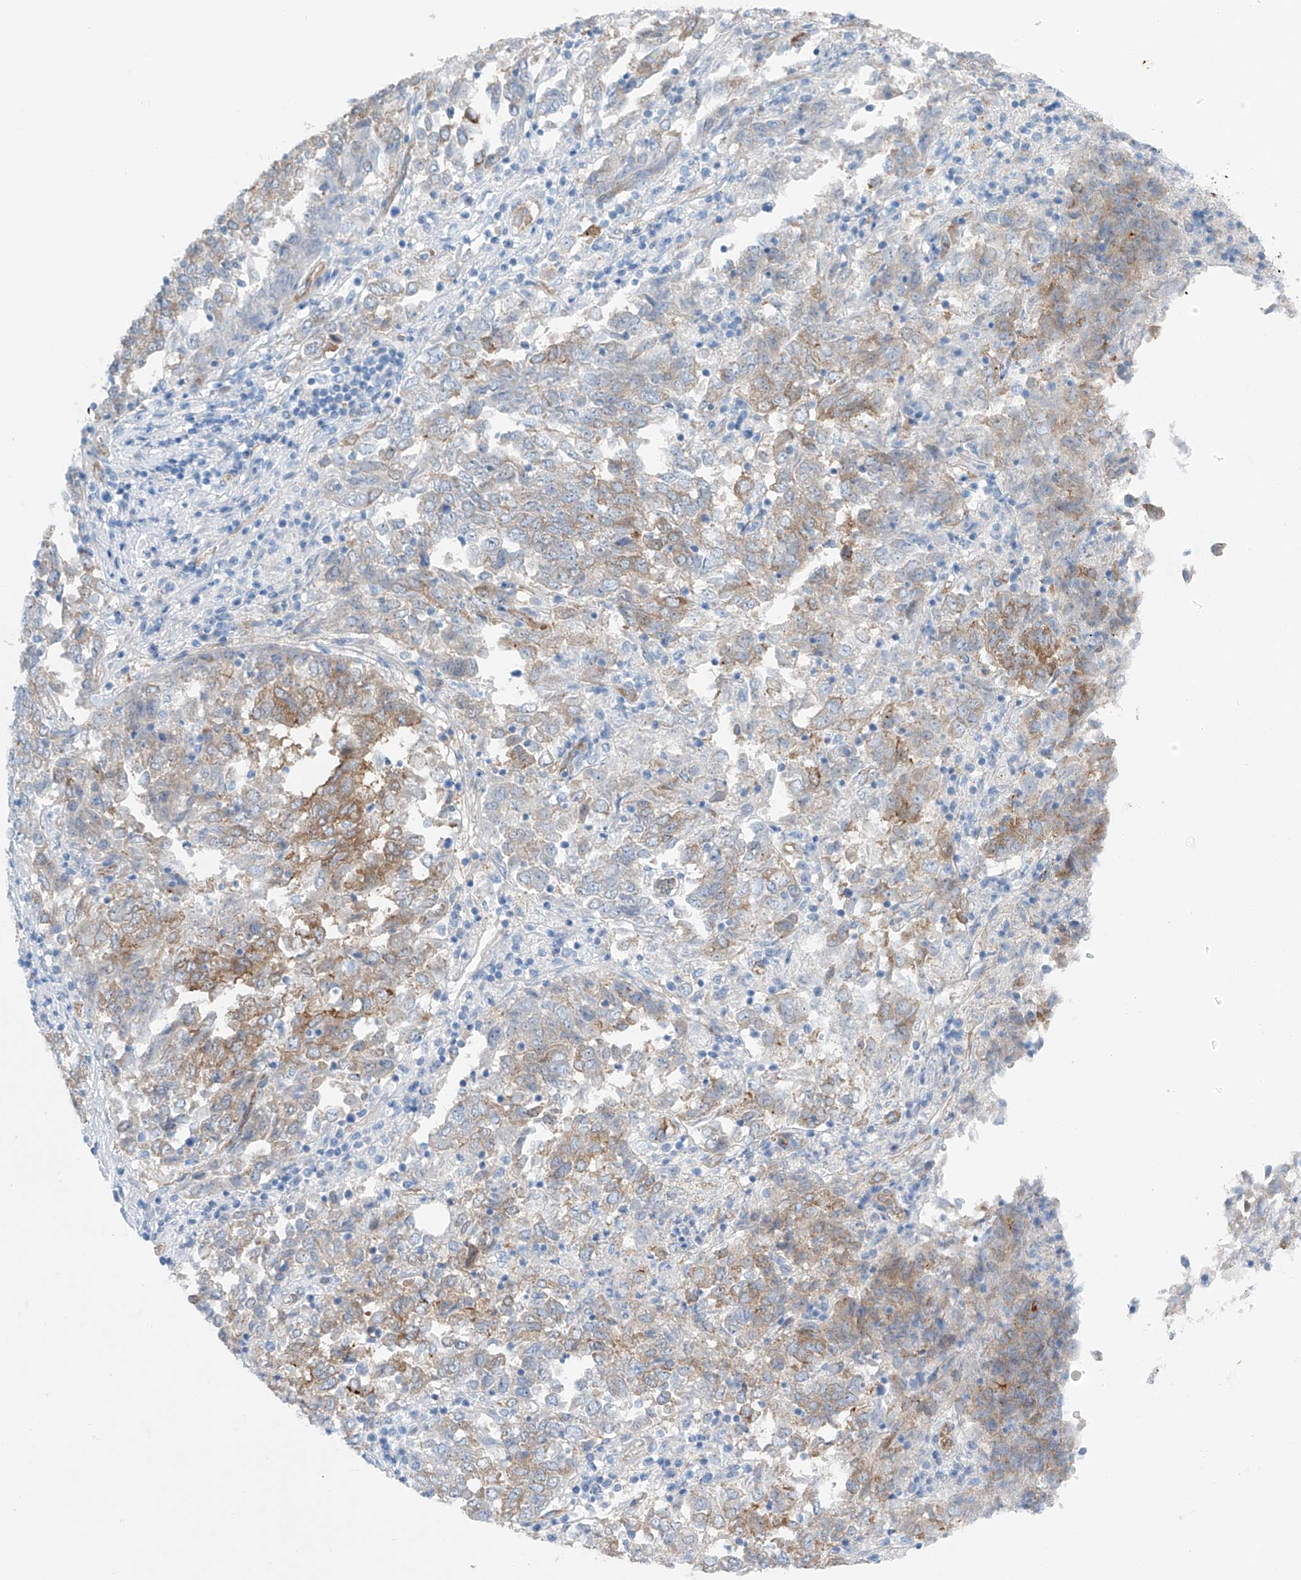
{"staining": {"intensity": "moderate", "quantity": "25%-75%", "location": "cytoplasmic/membranous"}, "tissue": "endometrial cancer", "cell_type": "Tumor cells", "image_type": "cancer", "snomed": [{"axis": "morphology", "description": "Adenocarcinoma, NOS"}, {"axis": "topography", "description": "Endometrium"}], "caption": "Immunohistochemistry photomicrograph of endometrial cancer (adenocarcinoma) stained for a protein (brown), which reveals medium levels of moderate cytoplasmic/membranous expression in approximately 25%-75% of tumor cells.", "gene": "MAGI1", "patient": {"sex": "female", "age": 80}}